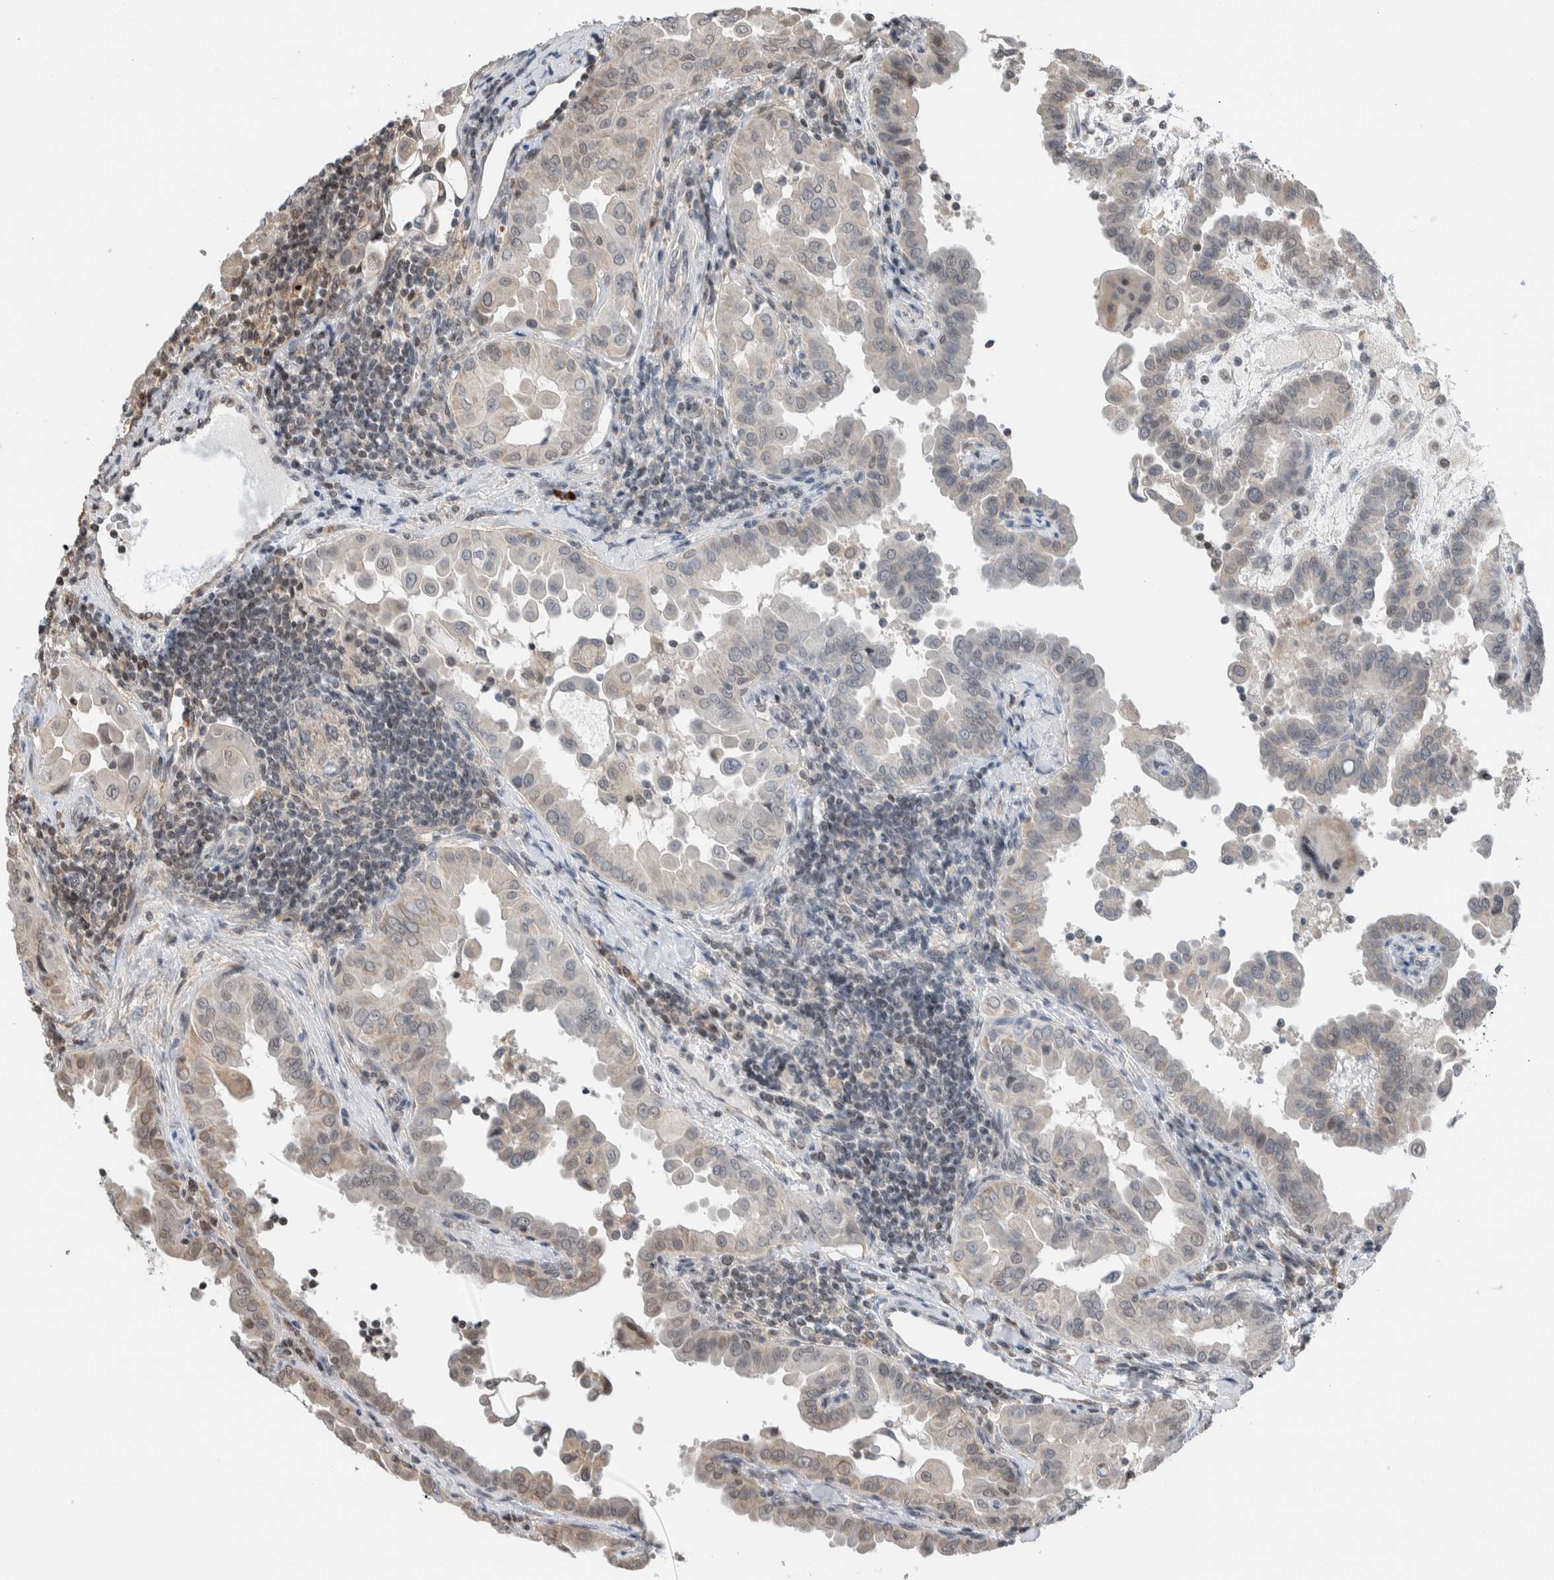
{"staining": {"intensity": "weak", "quantity": "<25%", "location": "cytoplasmic/membranous"}, "tissue": "thyroid cancer", "cell_type": "Tumor cells", "image_type": "cancer", "snomed": [{"axis": "morphology", "description": "Papillary adenocarcinoma, NOS"}, {"axis": "topography", "description": "Thyroid gland"}], "caption": "Immunohistochemistry image of thyroid cancer (papillary adenocarcinoma) stained for a protein (brown), which shows no positivity in tumor cells.", "gene": "NPLOC4", "patient": {"sex": "male", "age": 33}}